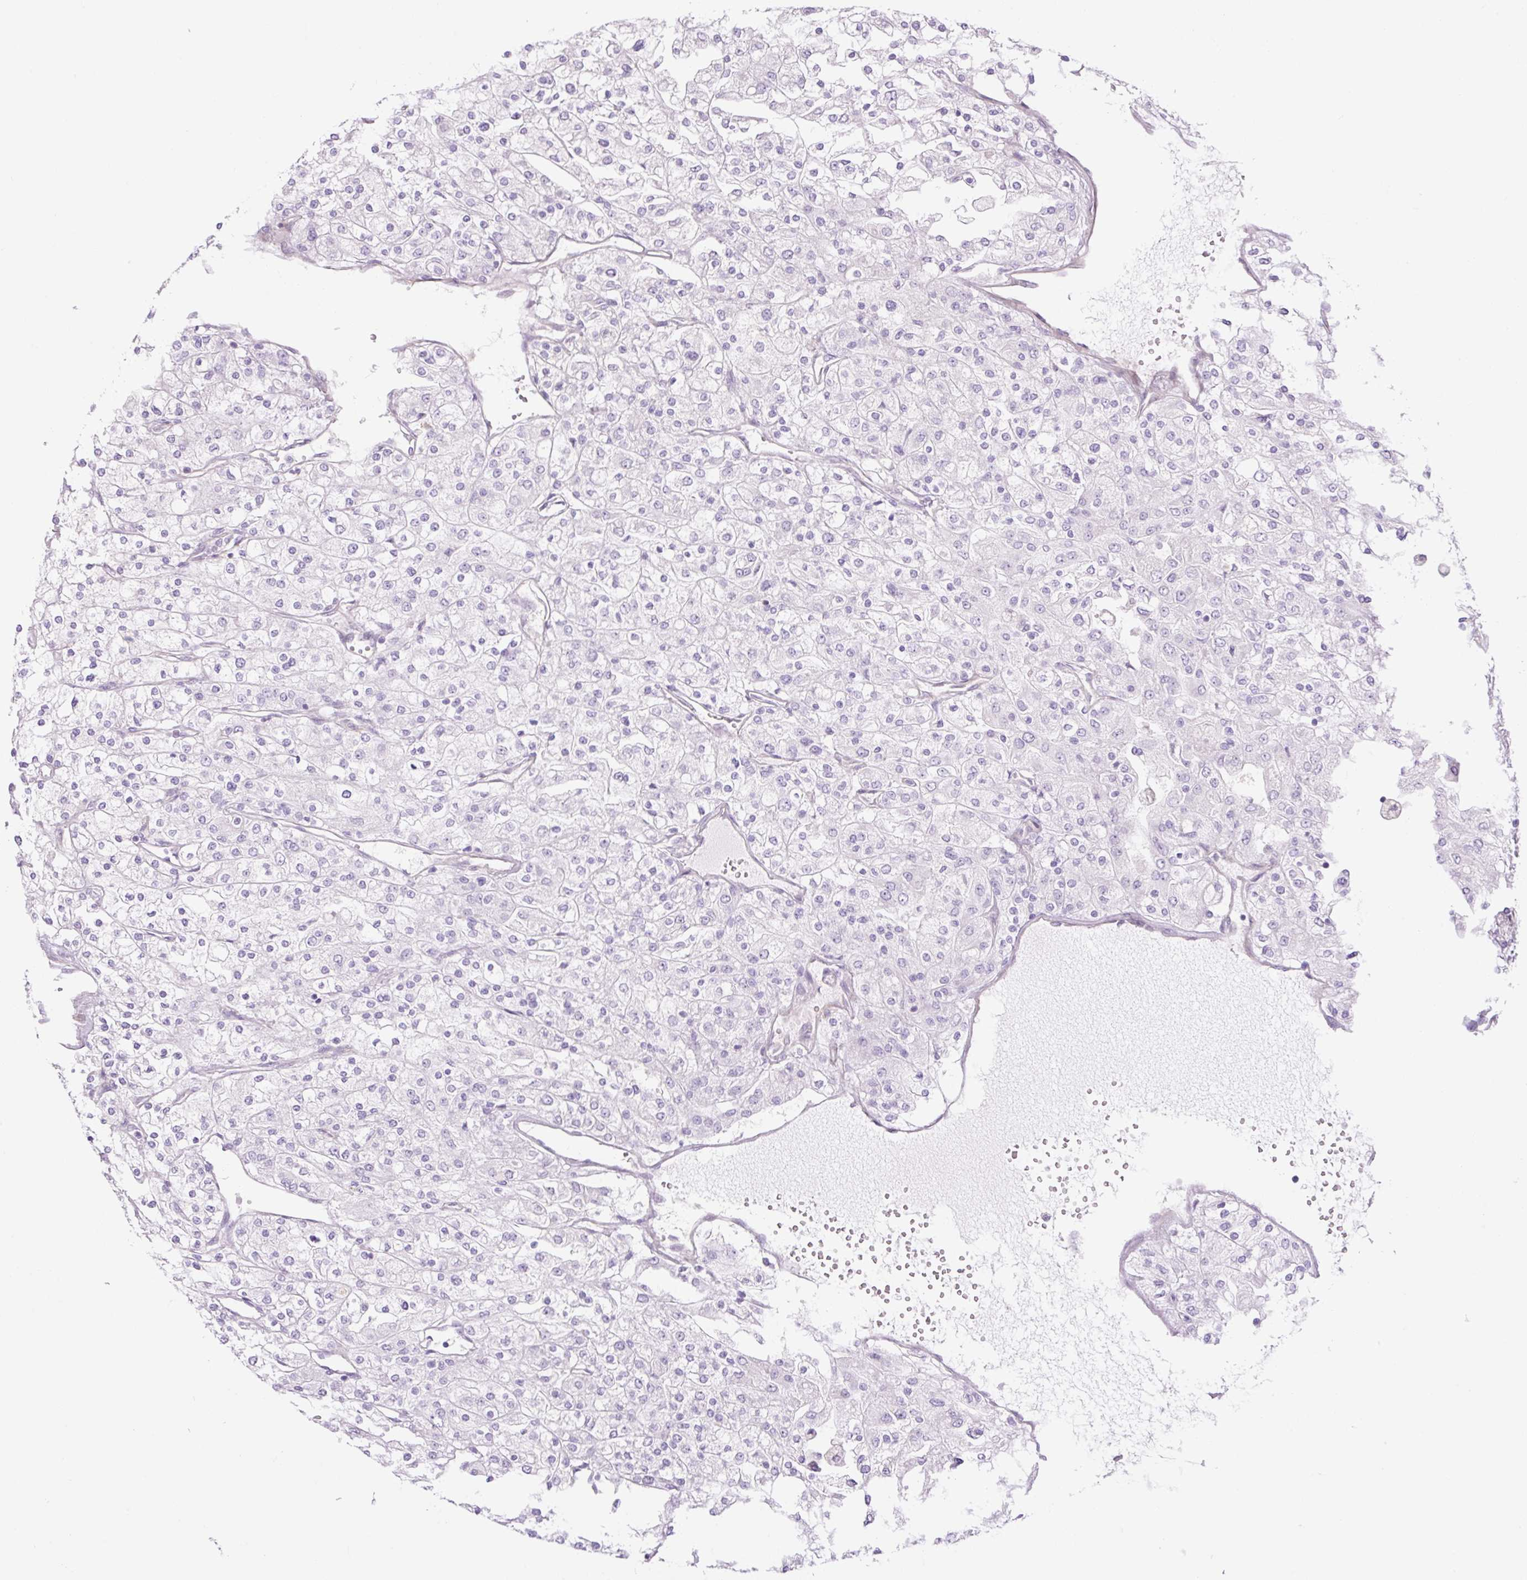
{"staining": {"intensity": "negative", "quantity": "none", "location": "none"}, "tissue": "renal cancer", "cell_type": "Tumor cells", "image_type": "cancer", "snomed": [{"axis": "morphology", "description": "Adenocarcinoma, NOS"}, {"axis": "topography", "description": "Kidney"}], "caption": "This is an IHC micrograph of human adenocarcinoma (renal). There is no expression in tumor cells.", "gene": "GRID2", "patient": {"sex": "male", "age": 80}}